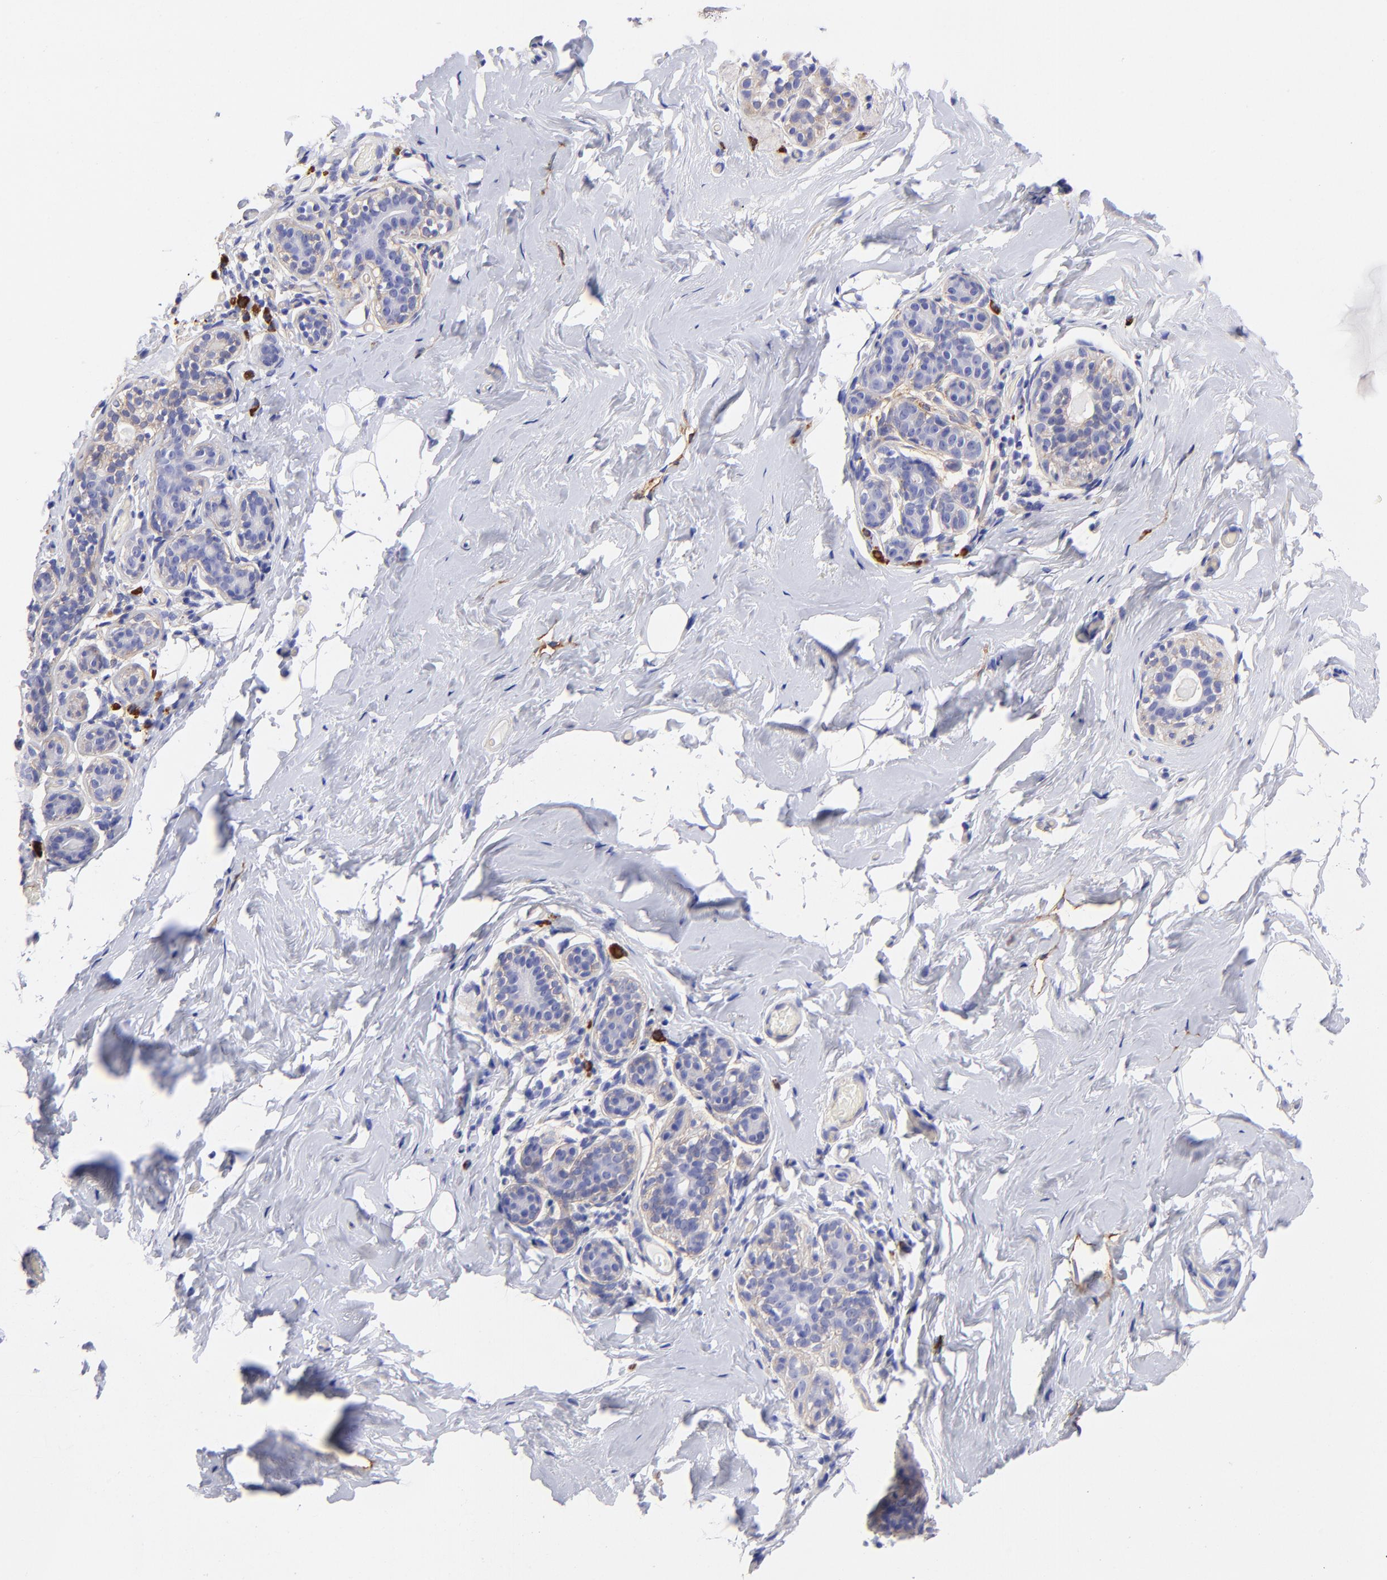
{"staining": {"intensity": "weak", "quantity": ">75%", "location": "cytoplasmic/membranous"}, "tissue": "breast", "cell_type": "Adipocytes", "image_type": "normal", "snomed": [{"axis": "morphology", "description": "Normal tissue, NOS"}, {"axis": "topography", "description": "Breast"}, {"axis": "topography", "description": "Soft tissue"}], "caption": "Immunohistochemistry image of normal breast: breast stained using IHC demonstrates low levels of weak protein expression localized specifically in the cytoplasmic/membranous of adipocytes, appearing as a cytoplasmic/membranous brown color.", "gene": "PPFIBP1", "patient": {"sex": "female", "age": 75}}